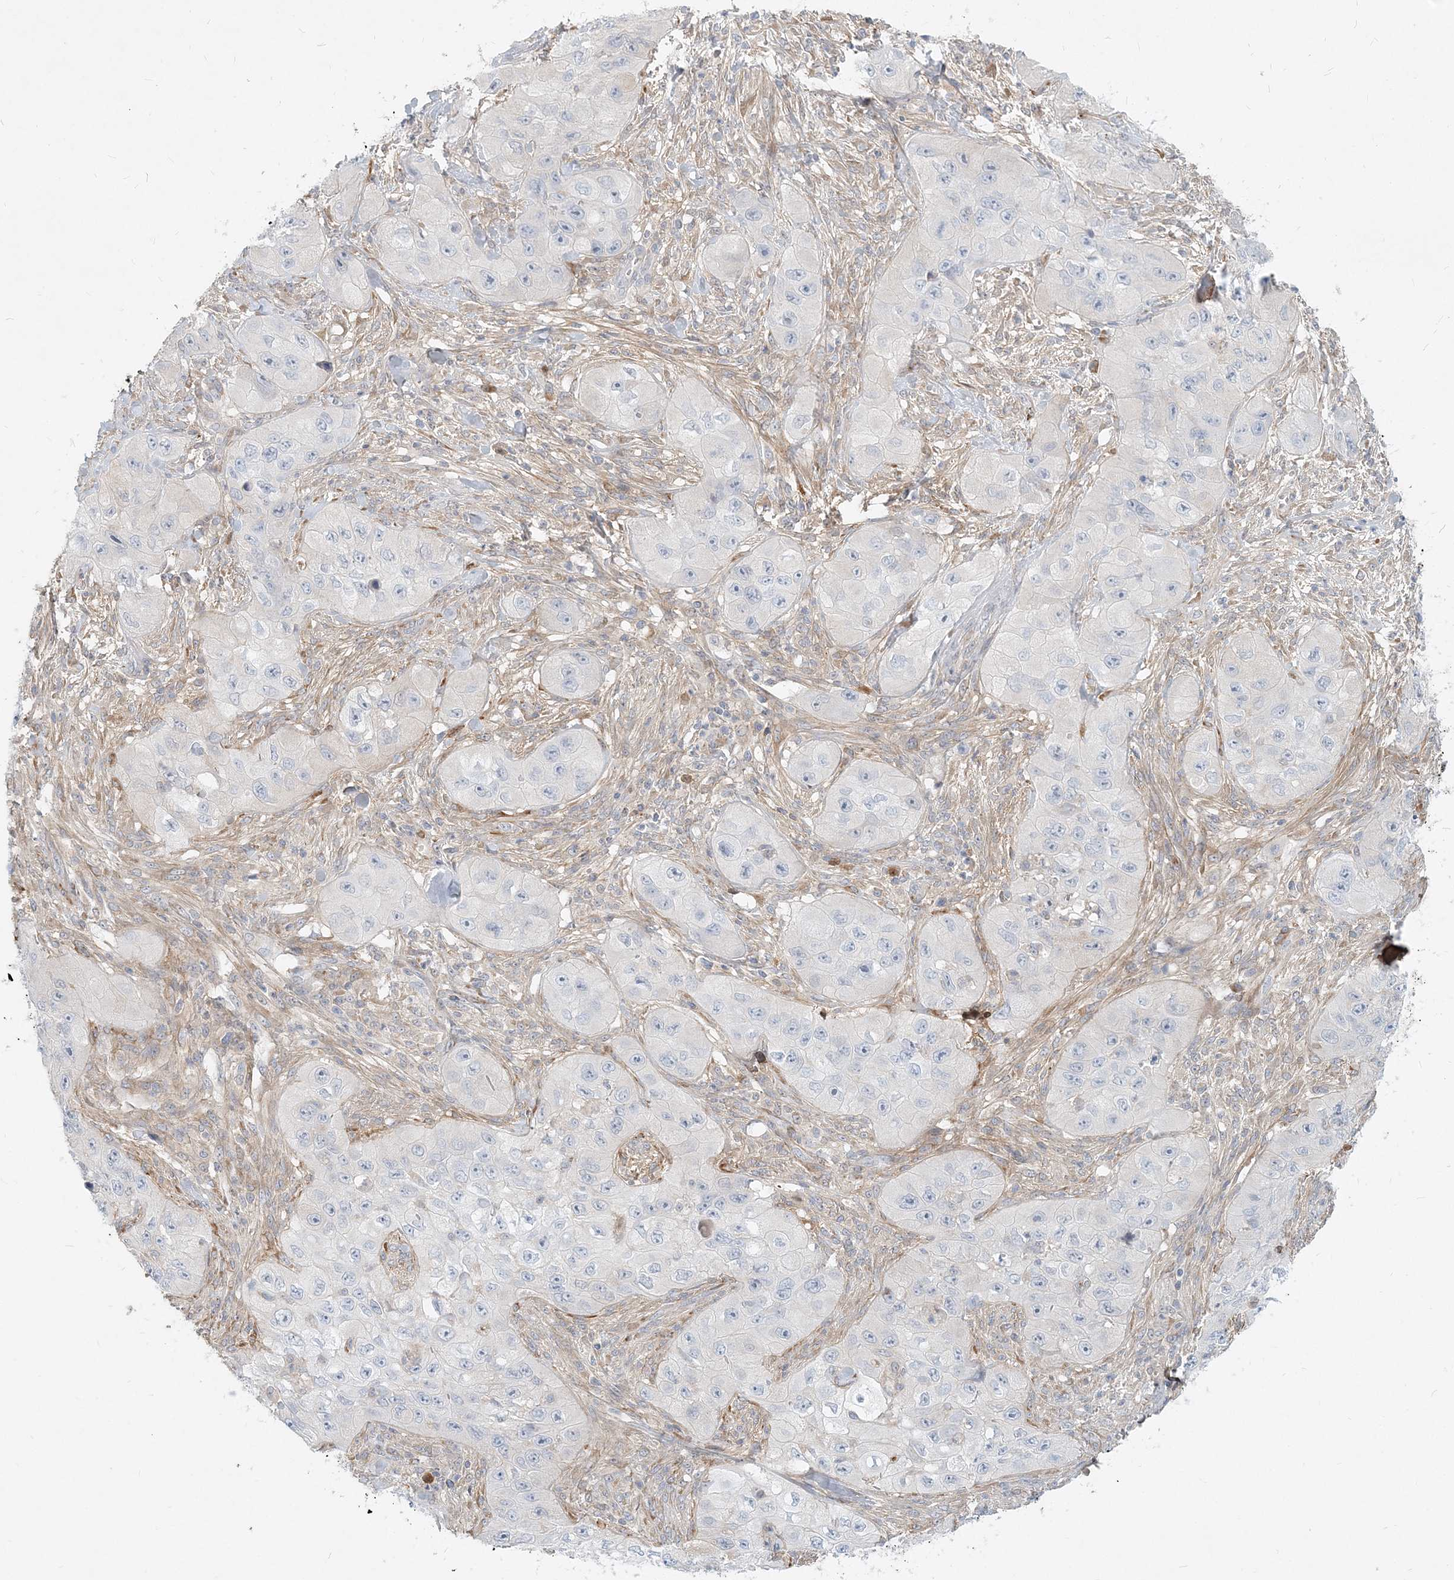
{"staining": {"intensity": "negative", "quantity": "none", "location": "none"}, "tissue": "skin cancer", "cell_type": "Tumor cells", "image_type": "cancer", "snomed": [{"axis": "morphology", "description": "Squamous cell carcinoma, NOS"}, {"axis": "topography", "description": "Skin"}, {"axis": "topography", "description": "Subcutis"}], "caption": "The immunohistochemistry image has no significant positivity in tumor cells of skin cancer tissue.", "gene": "GMPPA", "patient": {"sex": "male", "age": 73}}